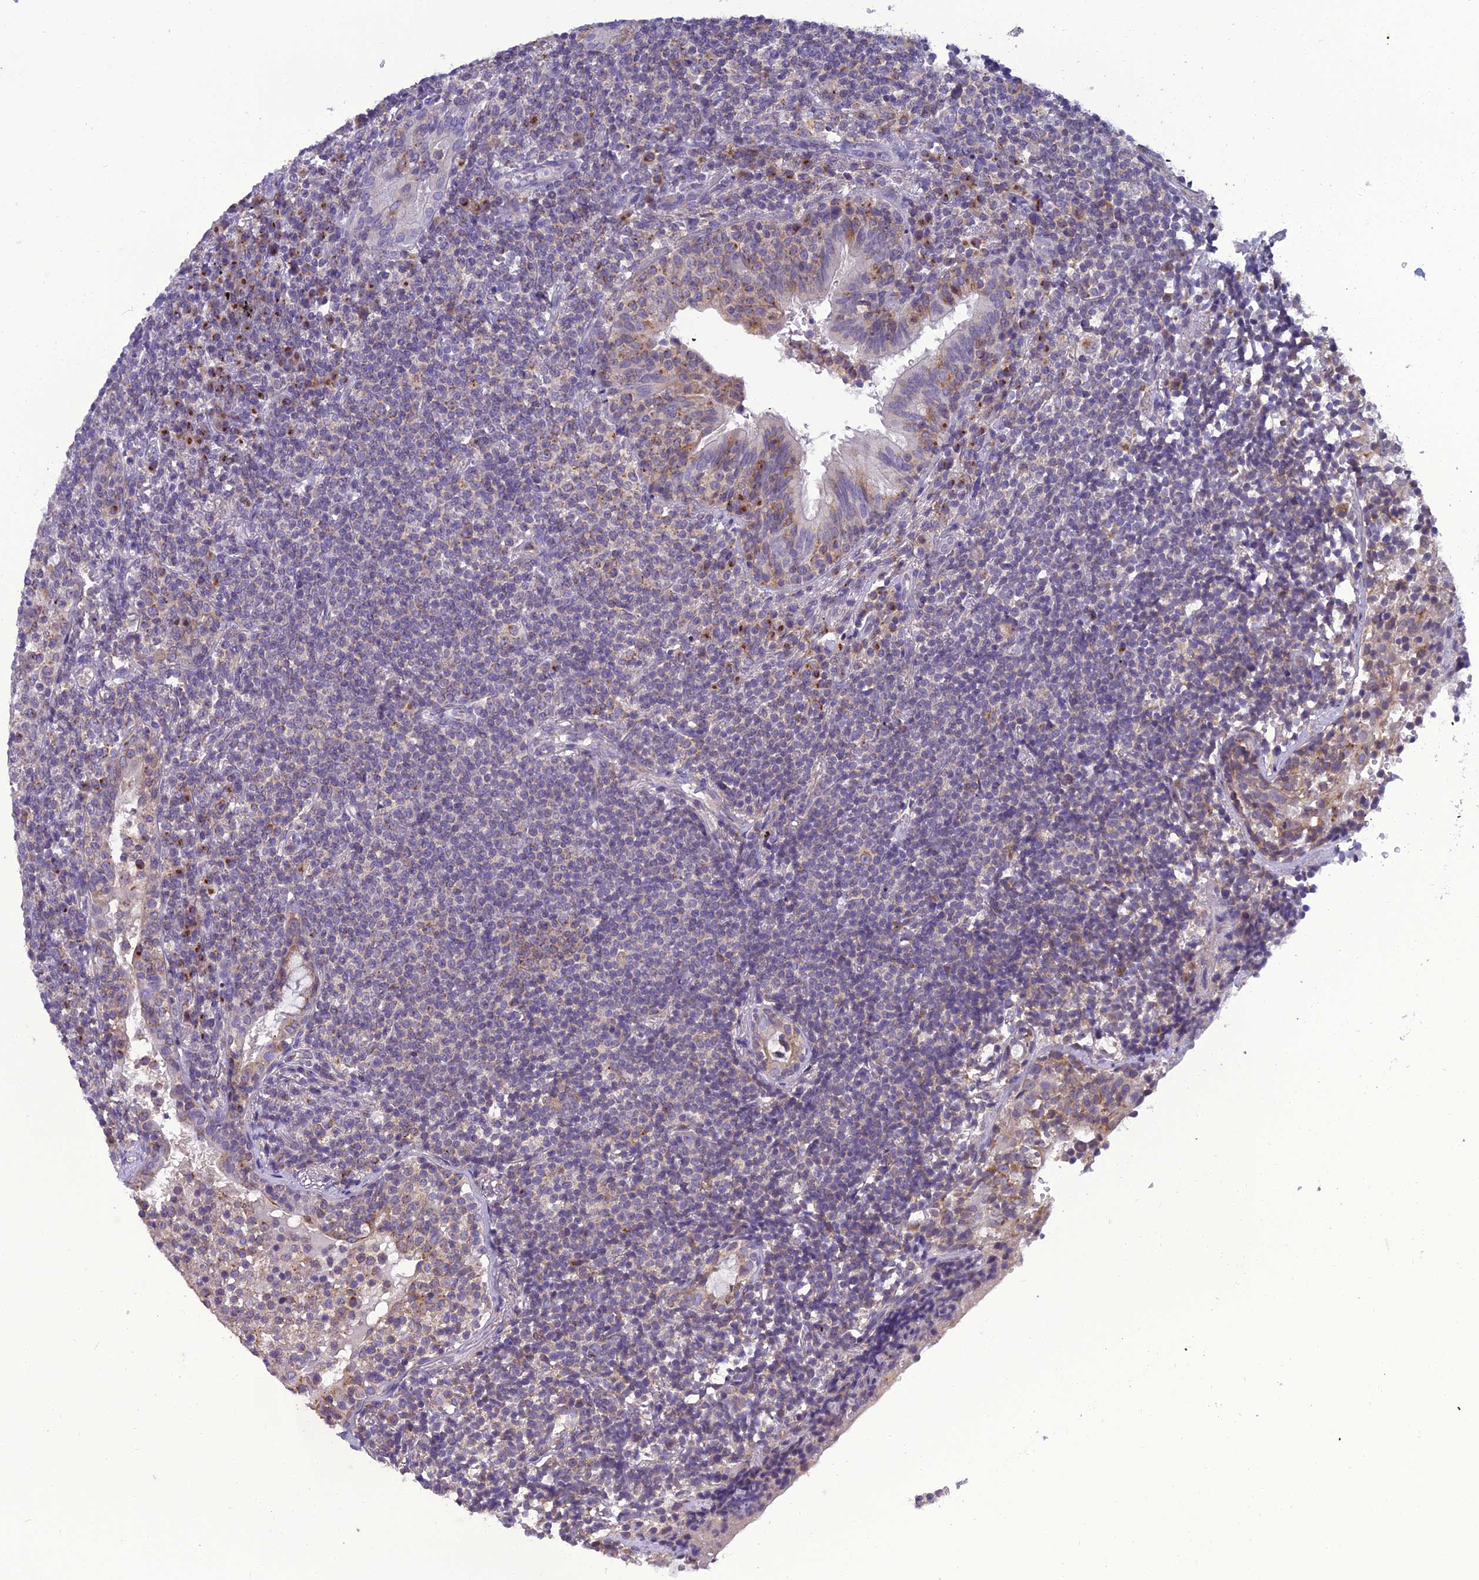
{"staining": {"intensity": "negative", "quantity": "none", "location": "none"}, "tissue": "lymphoma", "cell_type": "Tumor cells", "image_type": "cancer", "snomed": [{"axis": "morphology", "description": "Malignant lymphoma, non-Hodgkin's type, Low grade"}, {"axis": "topography", "description": "Lung"}], "caption": "Tumor cells are negative for brown protein staining in lymphoma.", "gene": "GOLPH3", "patient": {"sex": "female", "age": 71}}